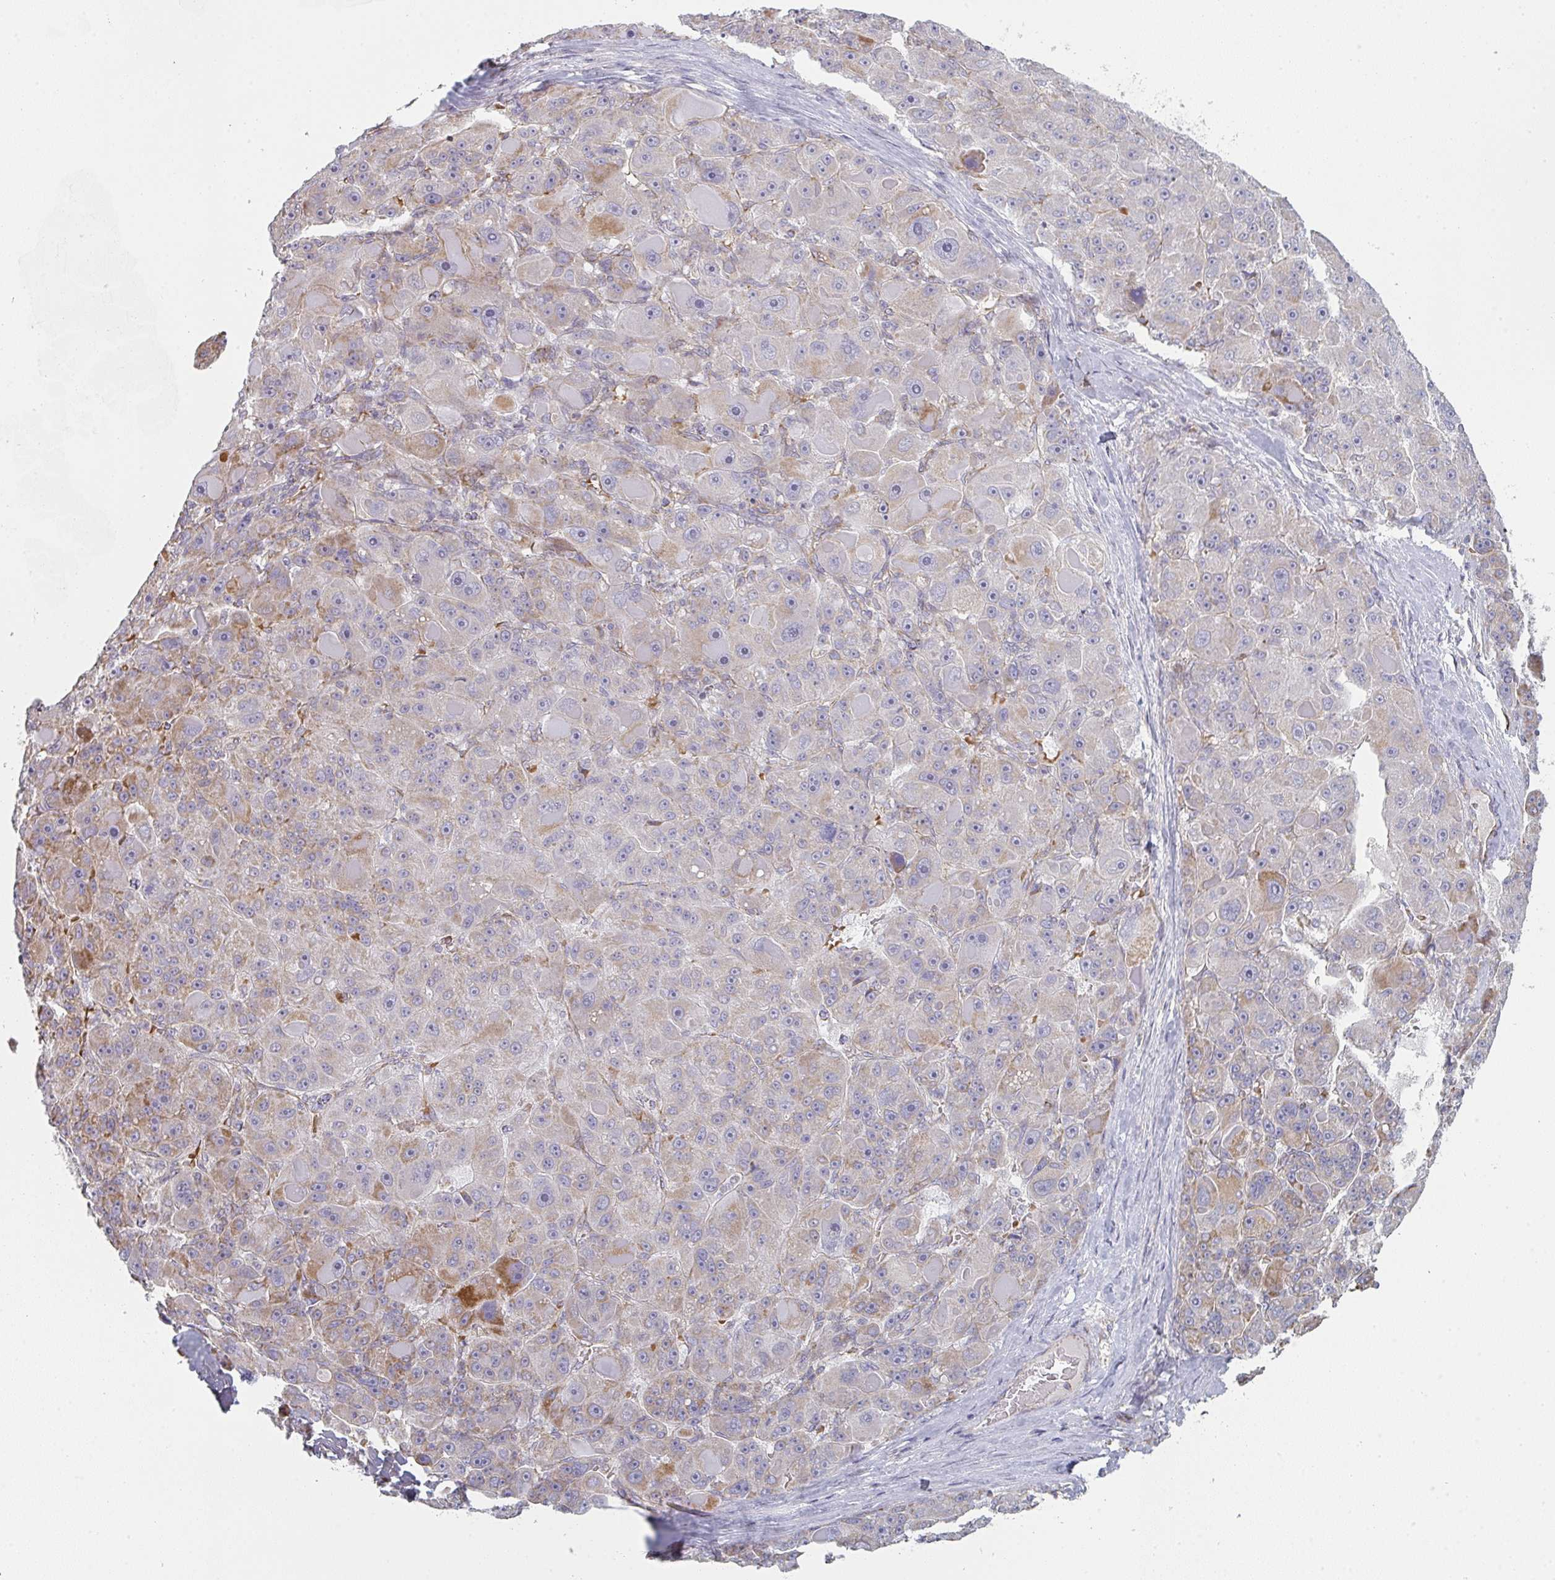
{"staining": {"intensity": "moderate", "quantity": "<25%", "location": "cytoplasmic/membranous"}, "tissue": "liver cancer", "cell_type": "Tumor cells", "image_type": "cancer", "snomed": [{"axis": "morphology", "description": "Carcinoma, Hepatocellular, NOS"}, {"axis": "topography", "description": "Liver"}], "caption": "A brown stain labels moderate cytoplasmic/membranous positivity of a protein in human liver hepatocellular carcinoma tumor cells. (DAB = brown stain, brightfield microscopy at high magnification).", "gene": "ZNF526", "patient": {"sex": "male", "age": 76}}